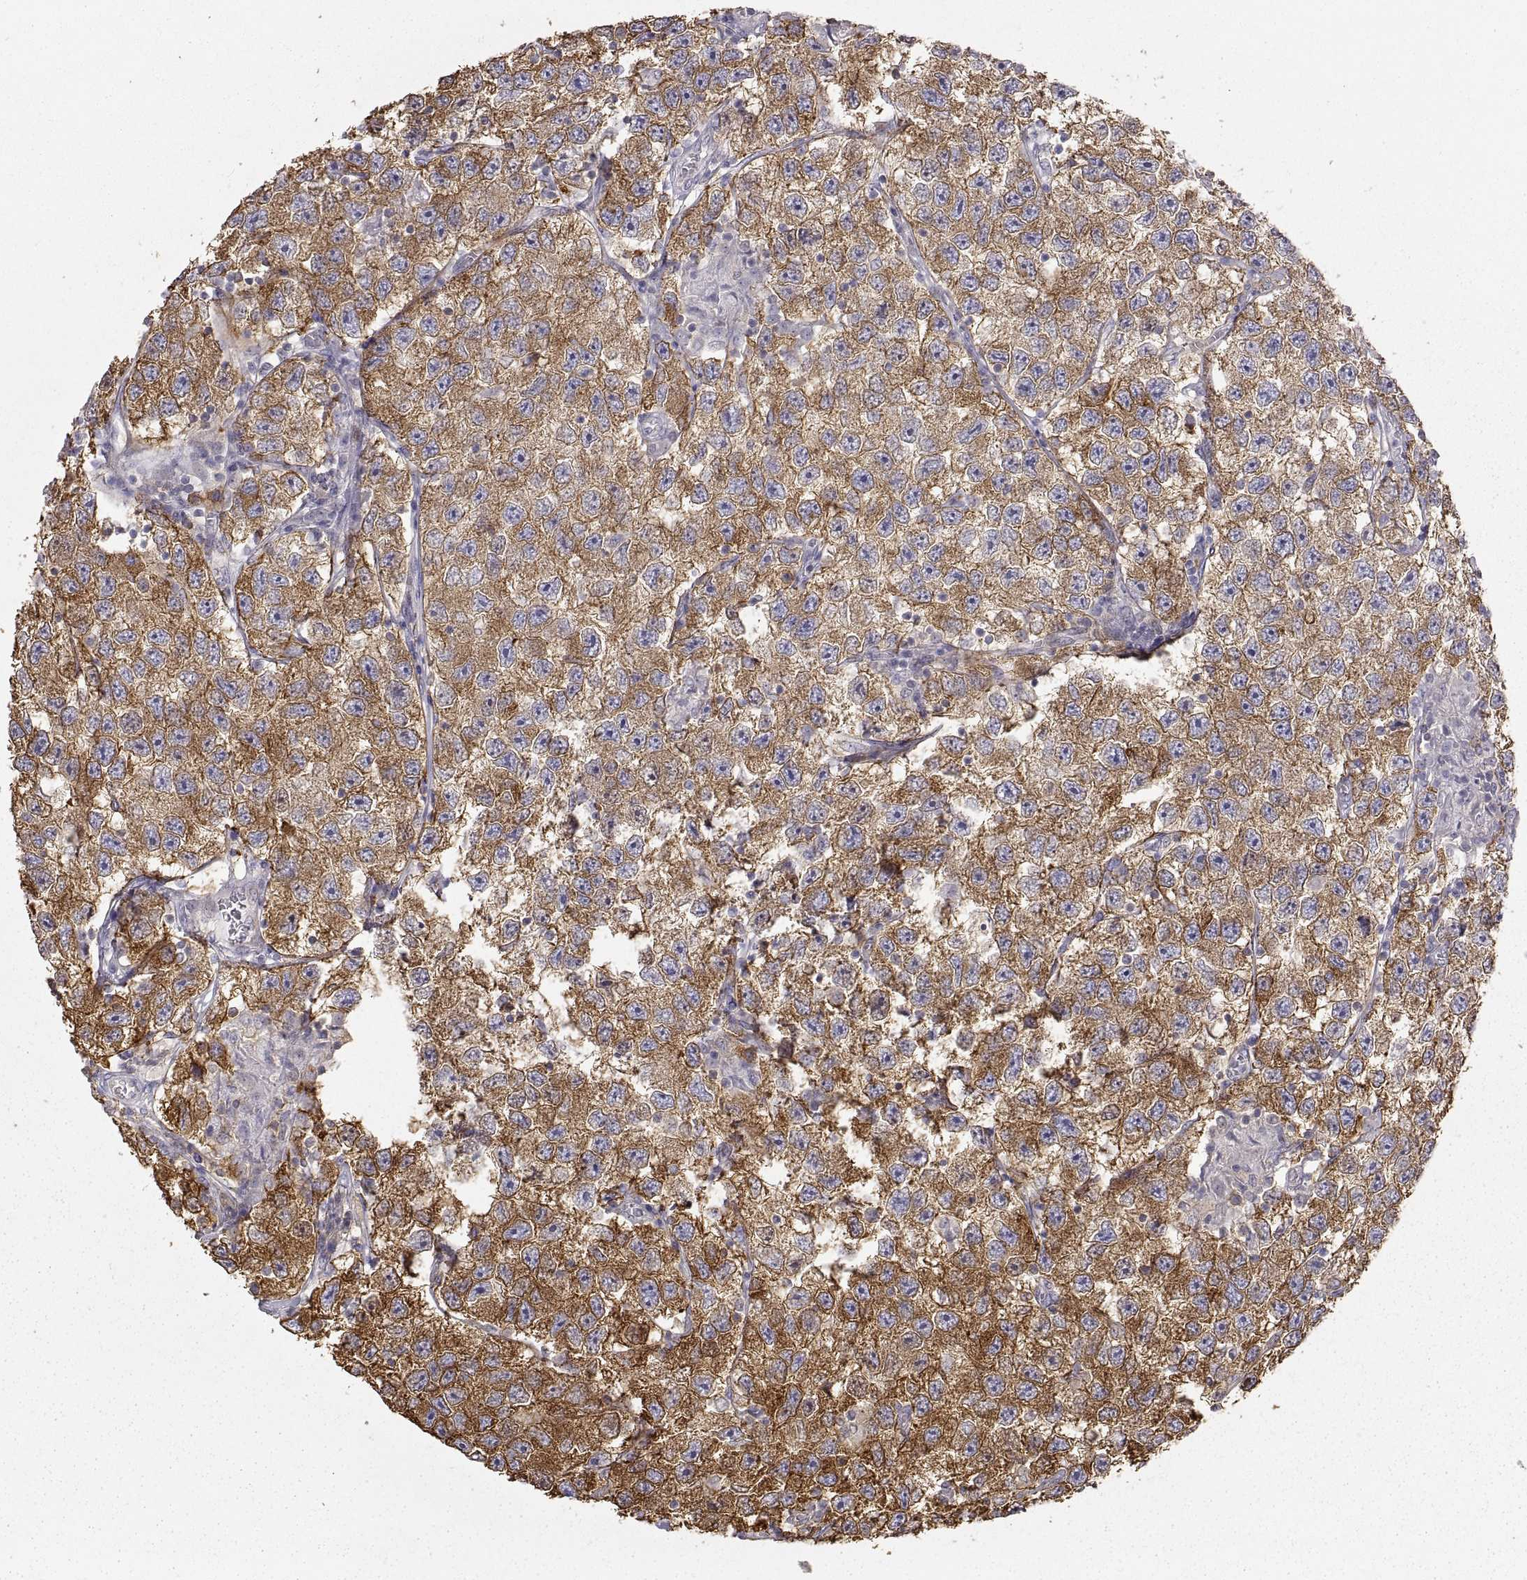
{"staining": {"intensity": "strong", "quantity": "25%-75%", "location": "cytoplasmic/membranous"}, "tissue": "testis cancer", "cell_type": "Tumor cells", "image_type": "cancer", "snomed": [{"axis": "morphology", "description": "Seminoma, NOS"}, {"axis": "topography", "description": "Testis"}], "caption": "Strong cytoplasmic/membranous protein staining is present in approximately 25%-75% of tumor cells in testis seminoma. Immunohistochemistry stains the protein of interest in brown and the nuclei are stained blue.", "gene": "HSP90AB1", "patient": {"sex": "male", "age": 26}}